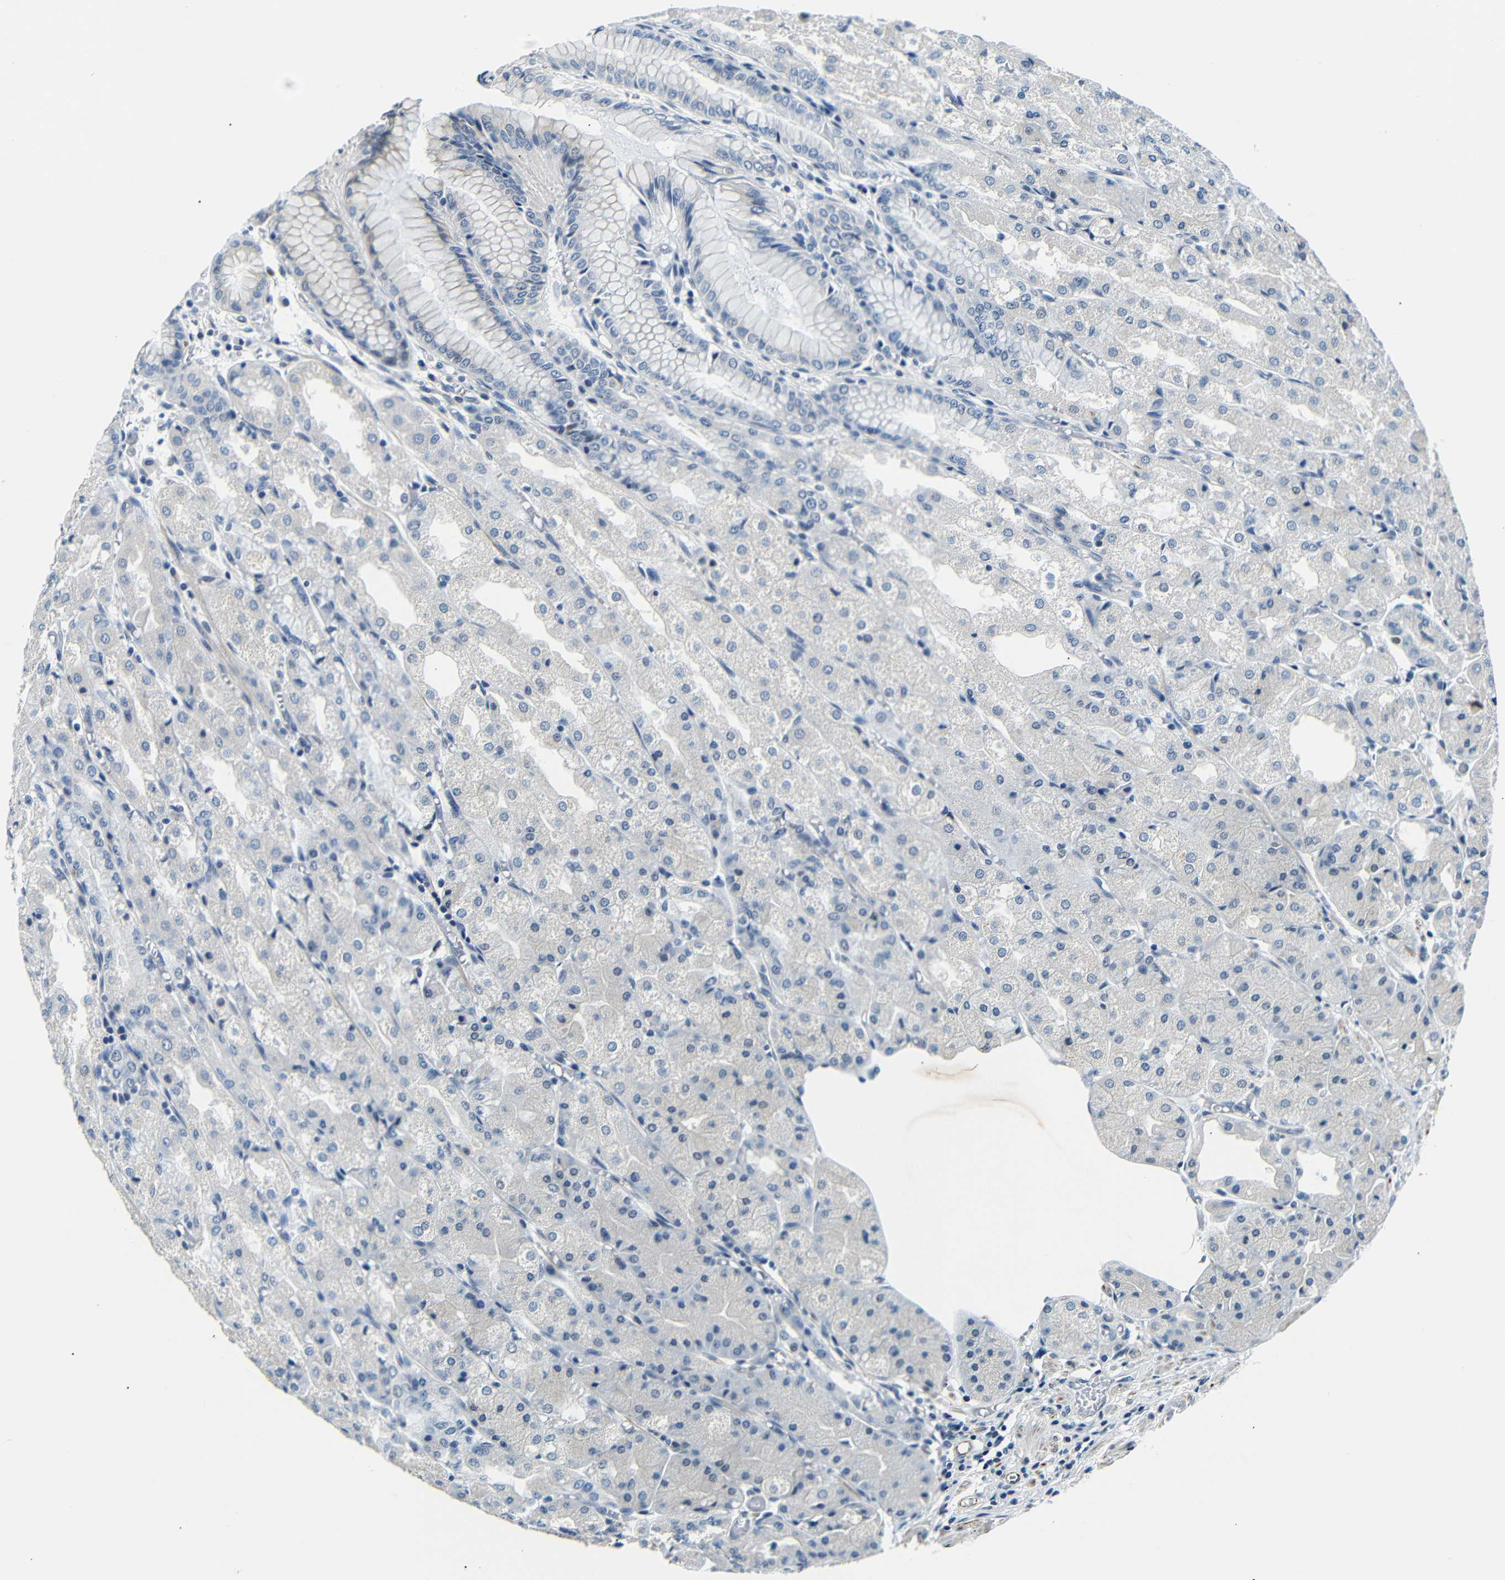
{"staining": {"intensity": "moderate", "quantity": "<25%", "location": "cytoplasmic/membranous"}, "tissue": "stomach", "cell_type": "Glandular cells", "image_type": "normal", "snomed": [{"axis": "morphology", "description": "Normal tissue, NOS"}, {"axis": "topography", "description": "Stomach, upper"}], "caption": "This image shows IHC staining of normal human stomach, with low moderate cytoplasmic/membranous staining in approximately <25% of glandular cells.", "gene": "TAFA1", "patient": {"sex": "male", "age": 72}}